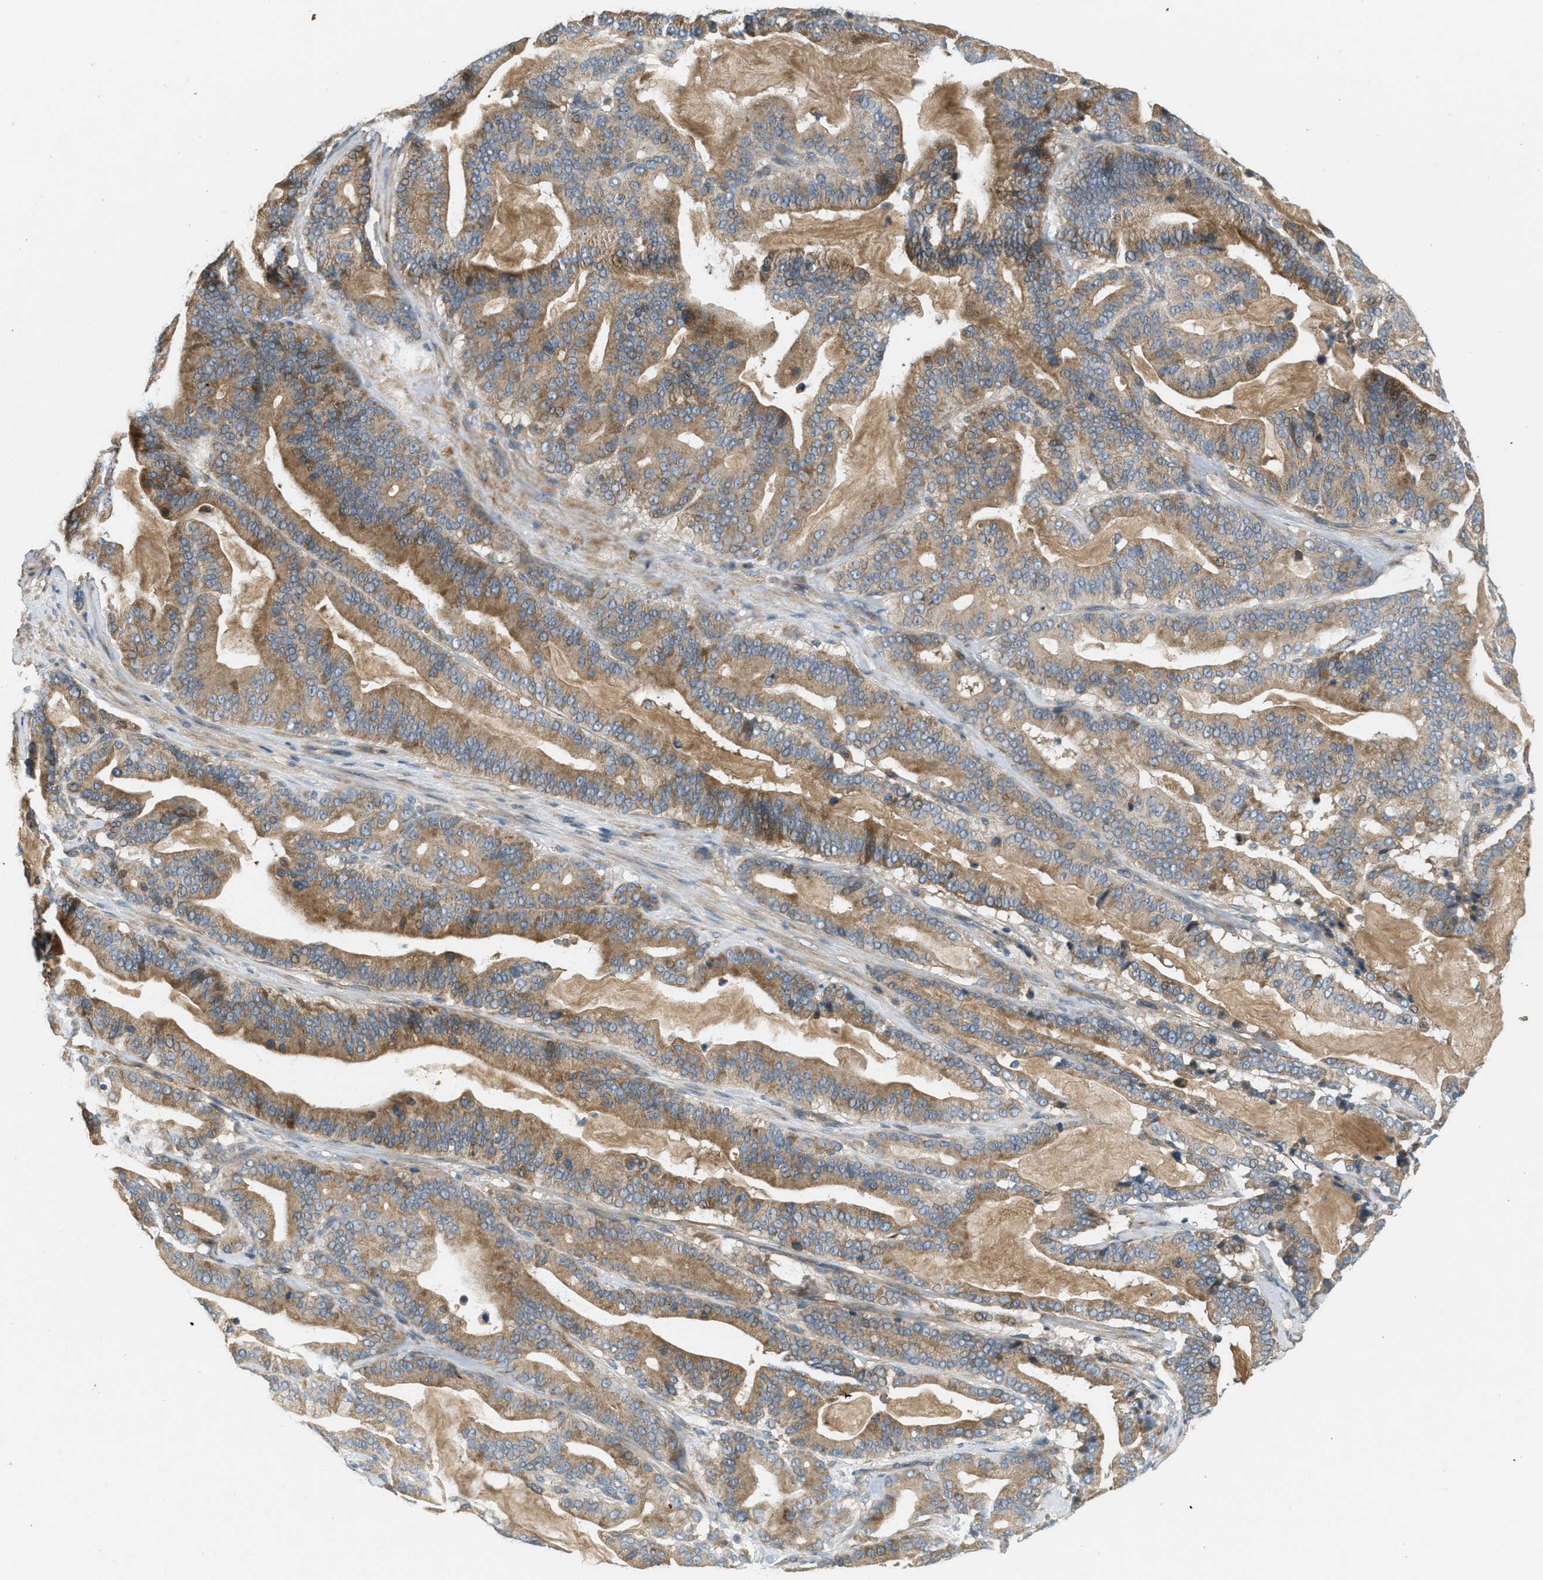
{"staining": {"intensity": "moderate", "quantity": ">75%", "location": "cytoplasmic/membranous"}, "tissue": "pancreatic cancer", "cell_type": "Tumor cells", "image_type": "cancer", "snomed": [{"axis": "morphology", "description": "Adenocarcinoma, NOS"}, {"axis": "topography", "description": "Pancreas"}], "caption": "Moderate cytoplasmic/membranous positivity for a protein is identified in approximately >75% of tumor cells of adenocarcinoma (pancreatic) using immunohistochemistry (IHC).", "gene": "ADCY6", "patient": {"sex": "male", "age": 63}}